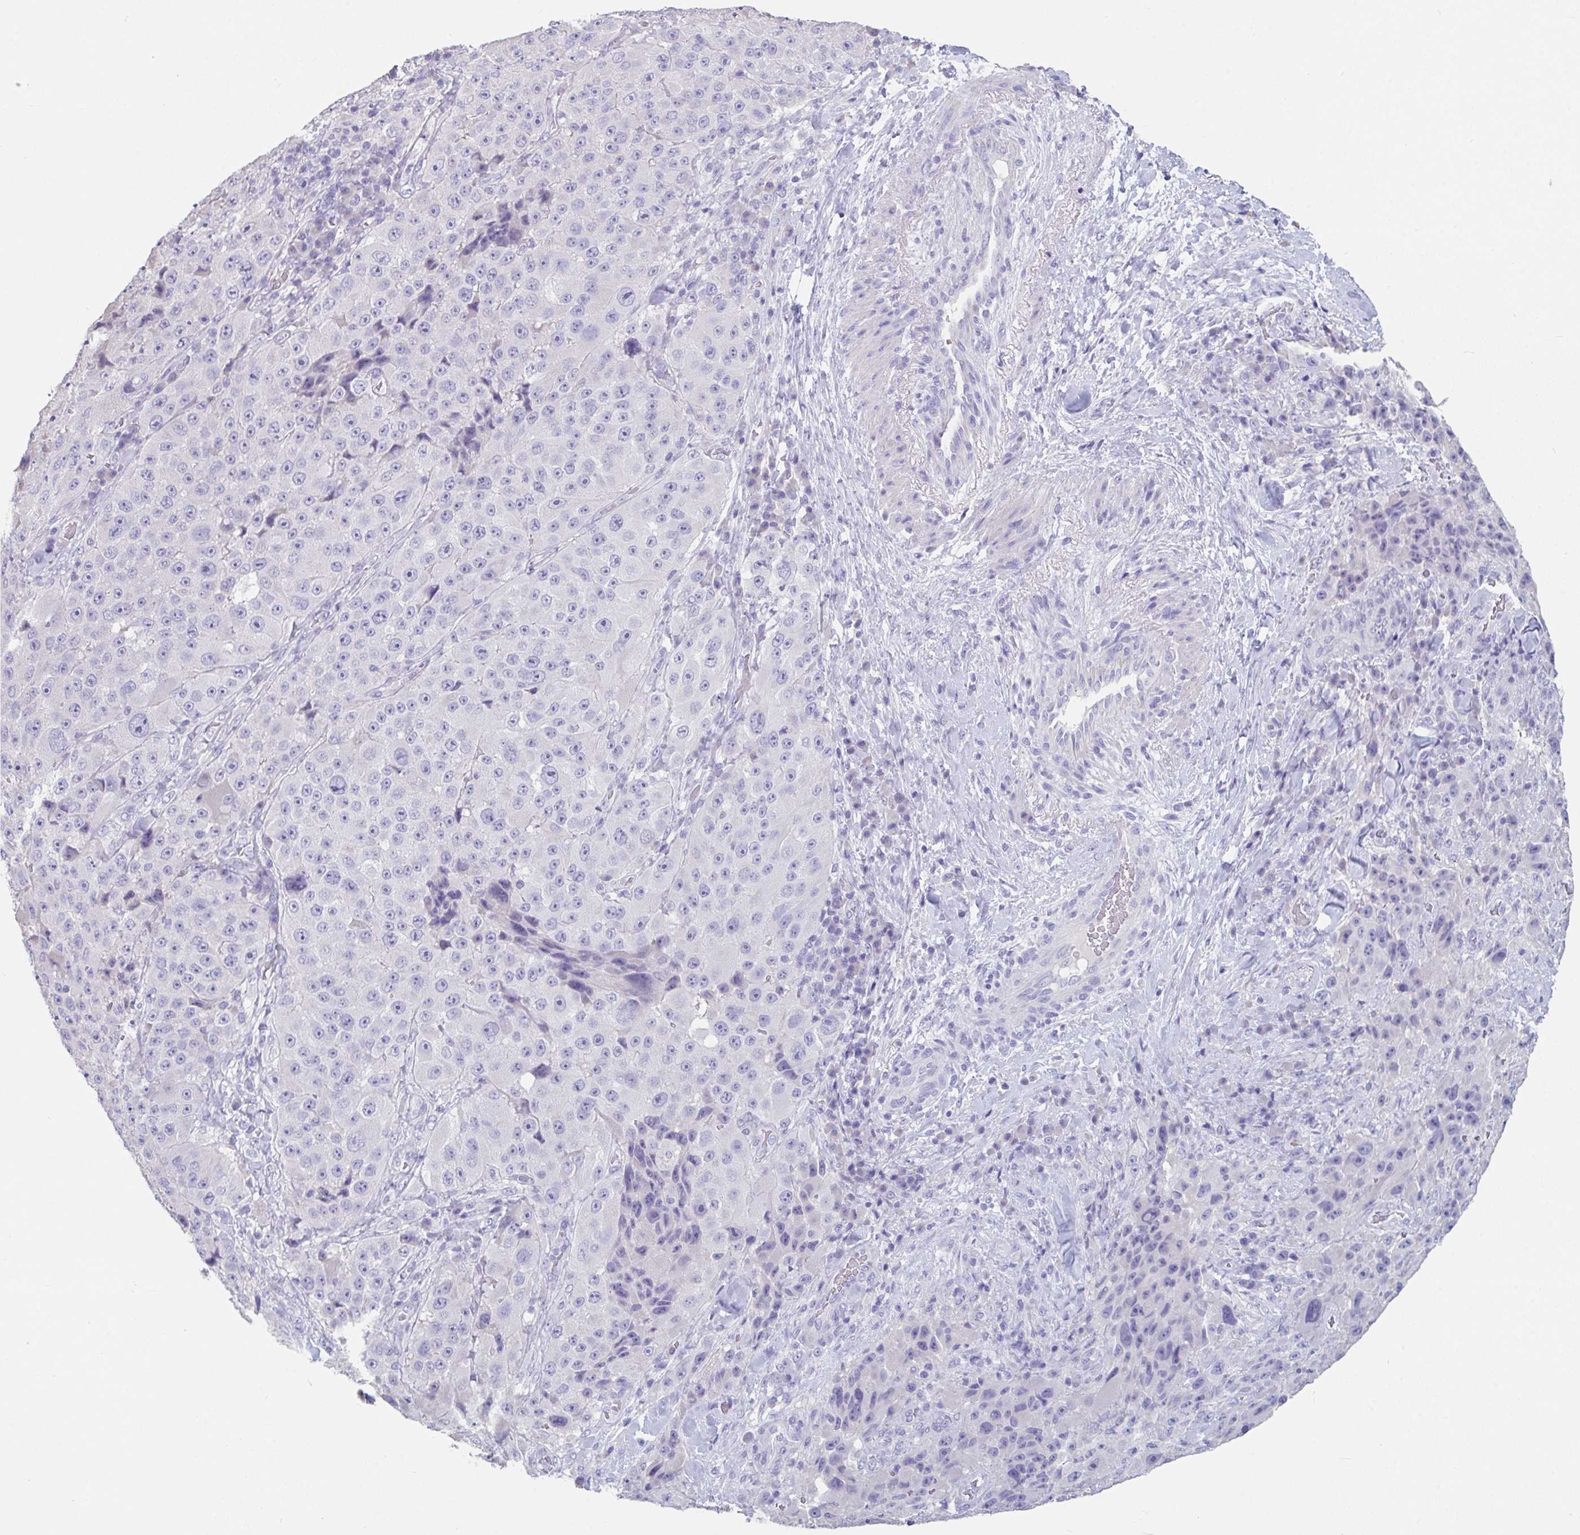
{"staining": {"intensity": "negative", "quantity": "none", "location": "none"}, "tissue": "melanoma", "cell_type": "Tumor cells", "image_type": "cancer", "snomed": [{"axis": "morphology", "description": "Malignant melanoma, Metastatic site"}, {"axis": "topography", "description": "Lymph node"}], "caption": "Immunohistochemistry image of malignant melanoma (metastatic site) stained for a protein (brown), which displays no expression in tumor cells.", "gene": "SLC44A4", "patient": {"sex": "male", "age": 62}}